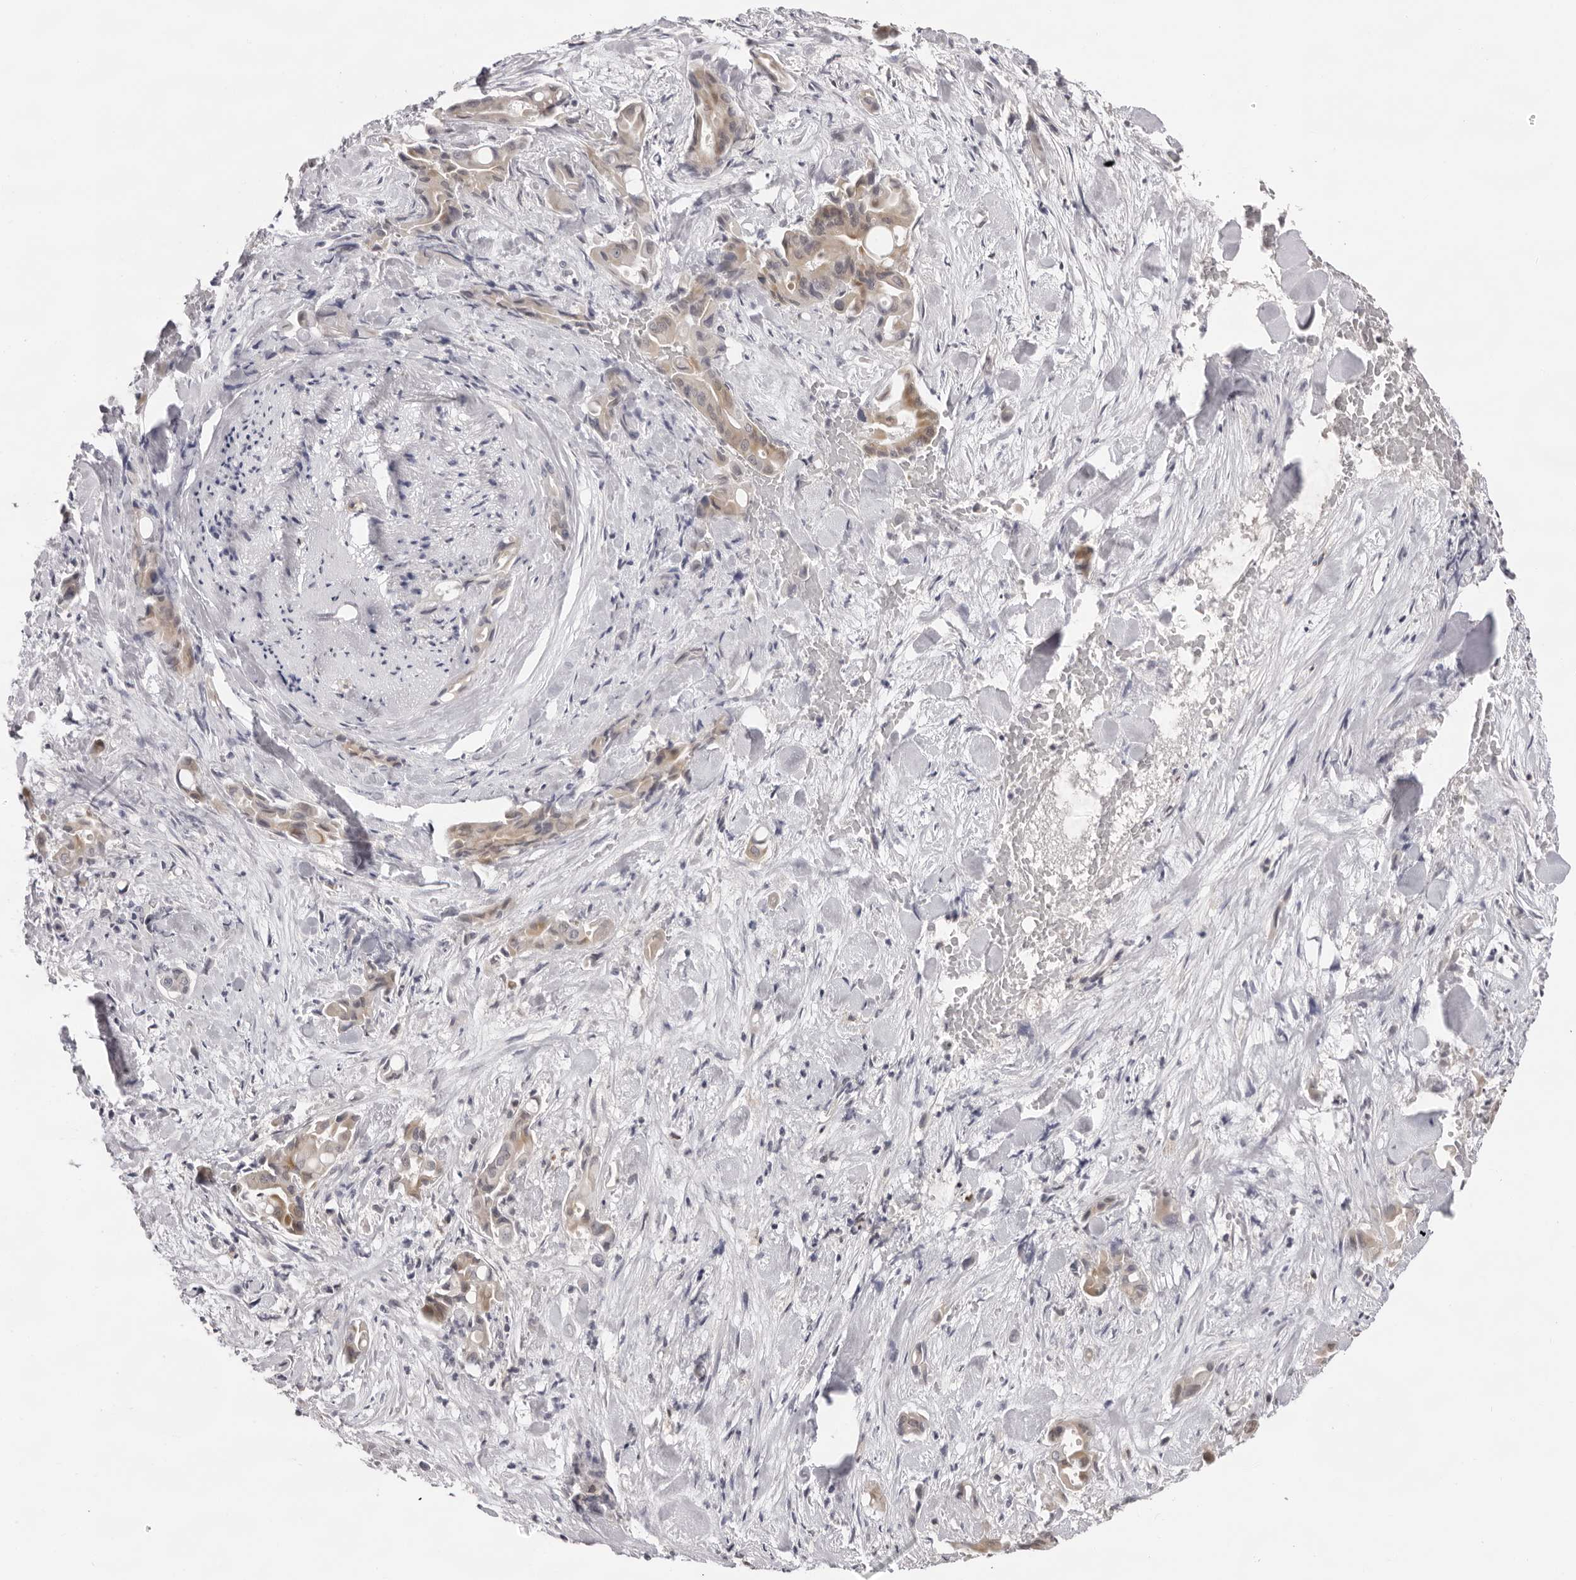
{"staining": {"intensity": "weak", "quantity": ">75%", "location": "cytoplasmic/membranous"}, "tissue": "liver cancer", "cell_type": "Tumor cells", "image_type": "cancer", "snomed": [{"axis": "morphology", "description": "Cholangiocarcinoma"}, {"axis": "topography", "description": "Liver"}], "caption": "IHC staining of liver cancer (cholangiocarcinoma), which shows low levels of weak cytoplasmic/membranous positivity in approximately >75% of tumor cells indicating weak cytoplasmic/membranous protein positivity. The staining was performed using DAB (brown) for protein detection and nuclei were counterstained in hematoxylin (blue).", "gene": "ACP6", "patient": {"sex": "female", "age": 68}}